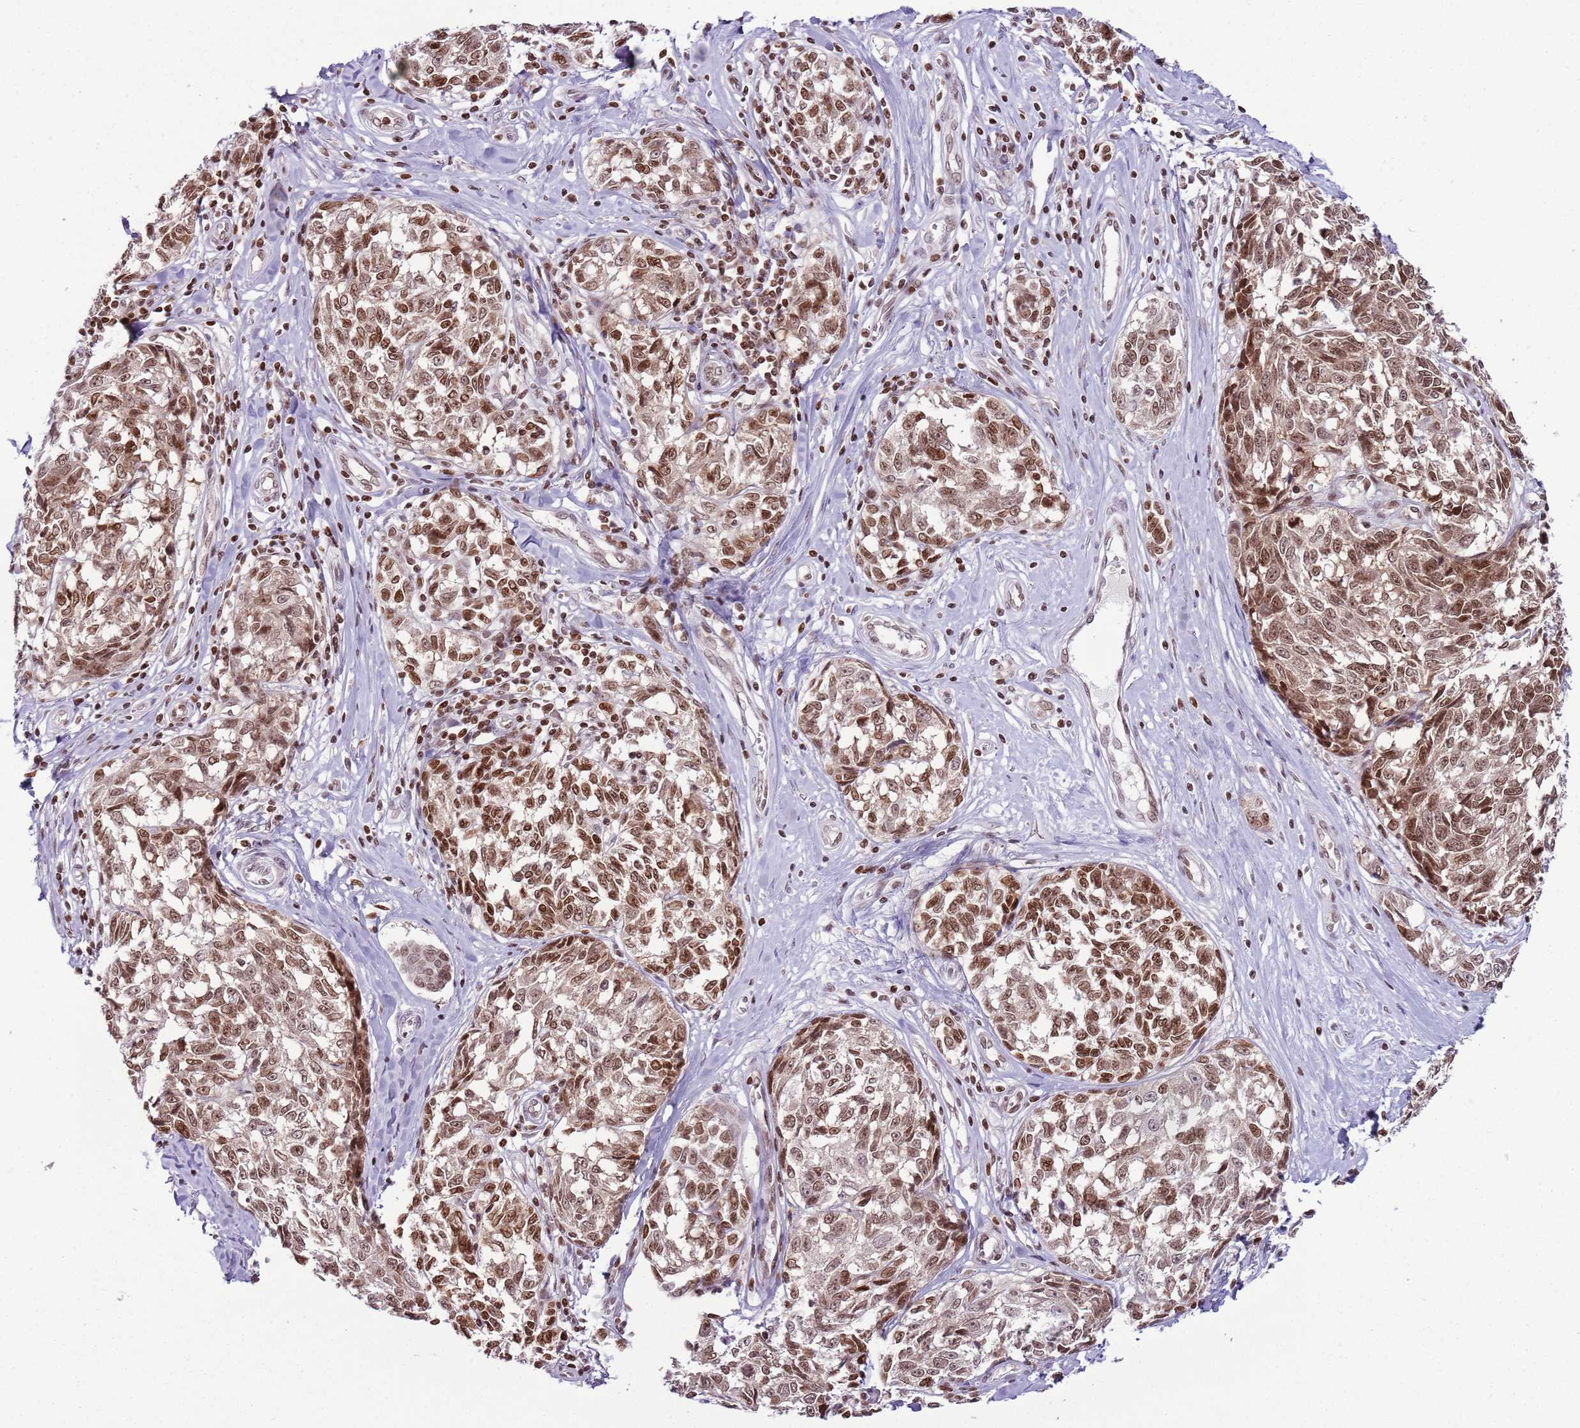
{"staining": {"intensity": "moderate", "quantity": ">75%", "location": "nuclear"}, "tissue": "melanoma", "cell_type": "Tumor cells", "image_type": "cancer", "snomed": [{"axis": "morphology", "description": "Normal tissue, NOS"}, {"axis": "morphology", "description": "Malignant melanoma, NOS"}, {"axis": "topography", "description": "Skin"}], "caption": "The image exhibits a brown stain indicating the presence of a protein in the nuclear of tumor cells in melanoma.", "gene": "SELENOH", "patient": {"sex": "female", "age": 64}}